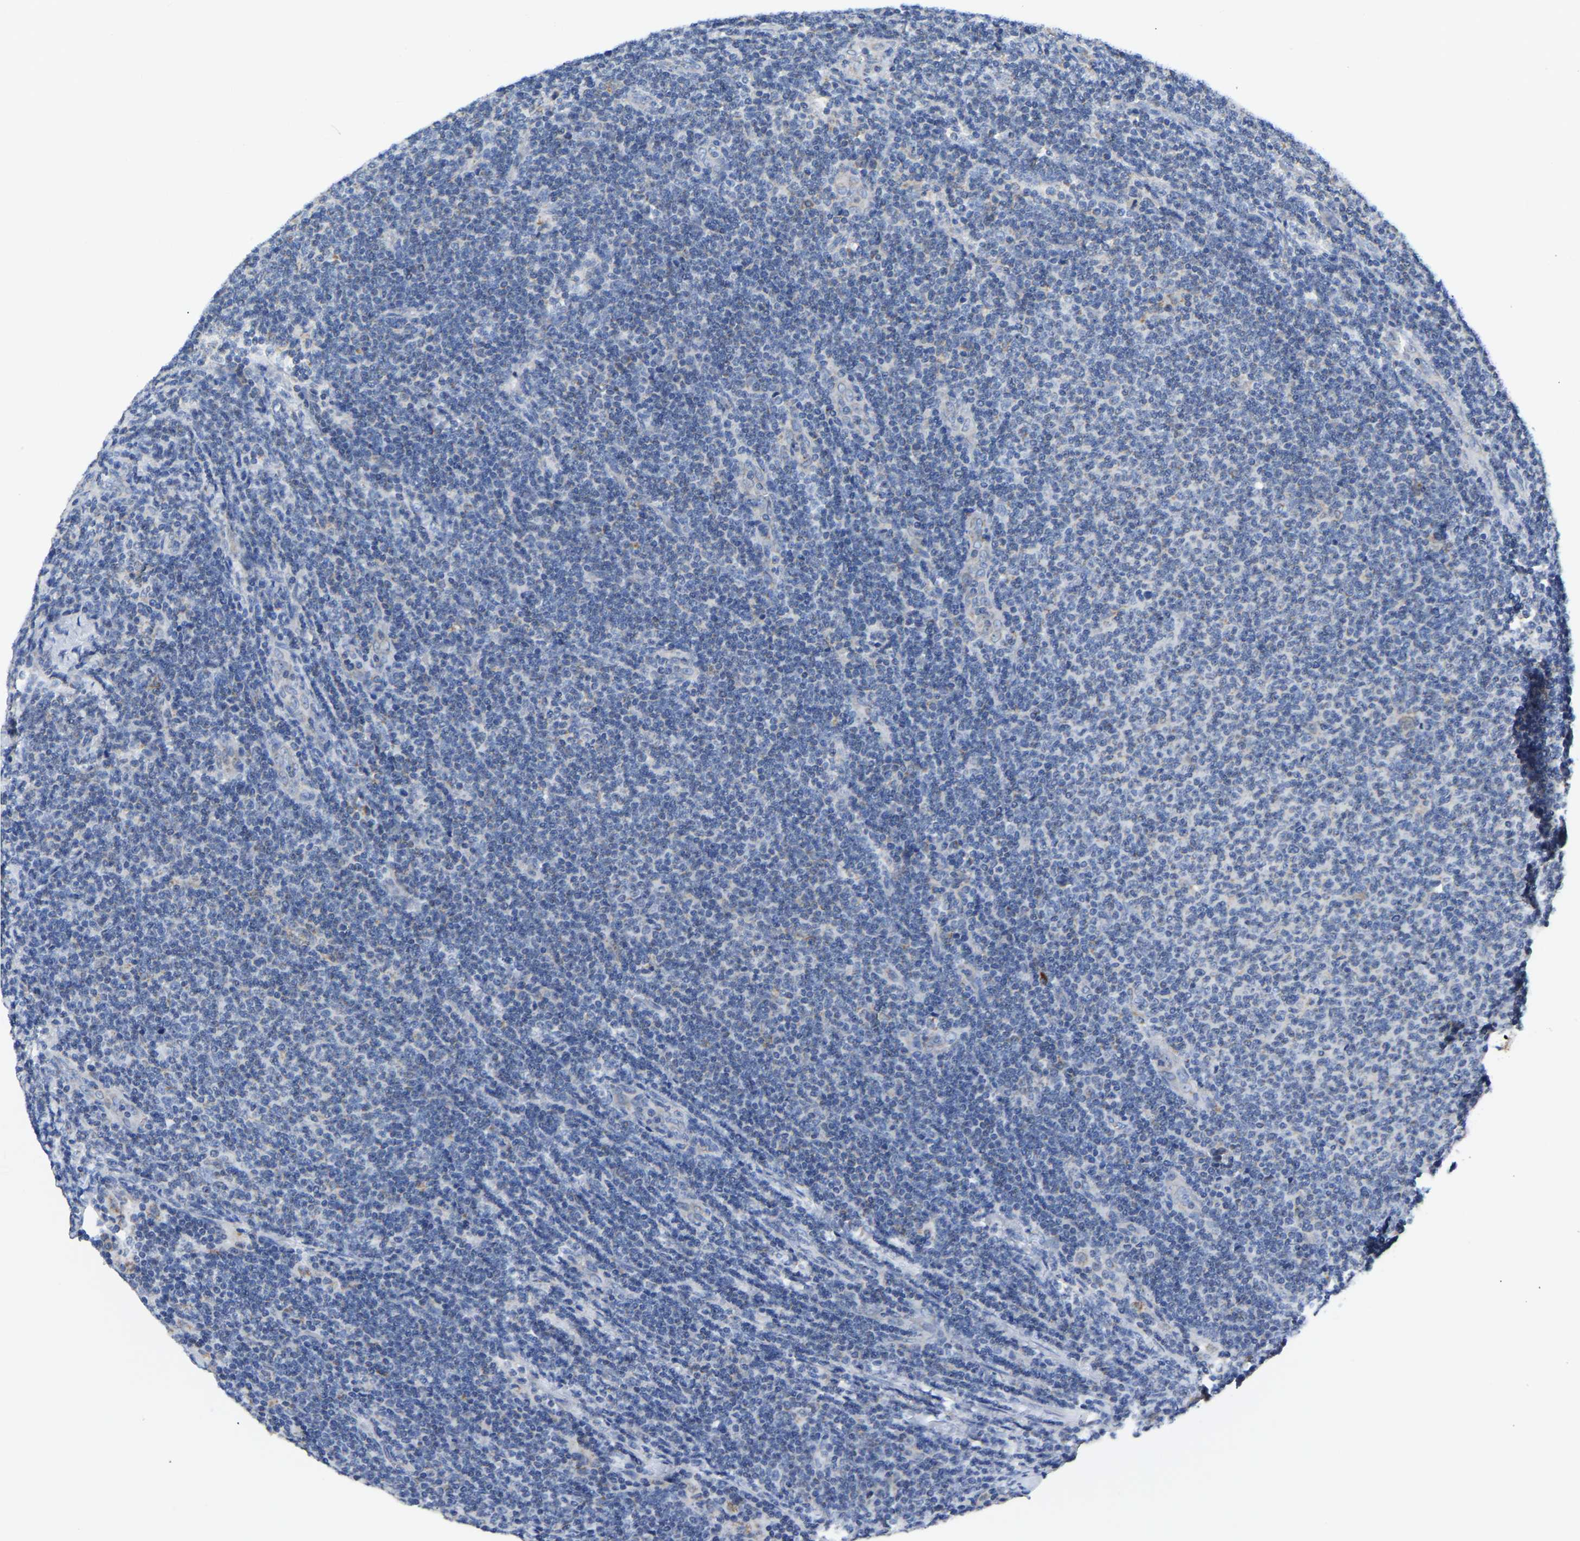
{"staining": {"intensity": "negative", "quantity": "none", "location": "none"}, "tissue": "lymphoma", "cell_type": "Tumor cells", "image_type": "cancer", "snomed": [{"axis": "morphology", "description": "Malignant lymphoma, non-Hodgkin's type, Low grade"}, {"axis": "topography", "description": "Lymph node"}], "caption": "Image shows no significant protein positivity in tumor cells of lymphoma.", "gene": "ETFA", "patient": {"sex": "male", "age": 66}}